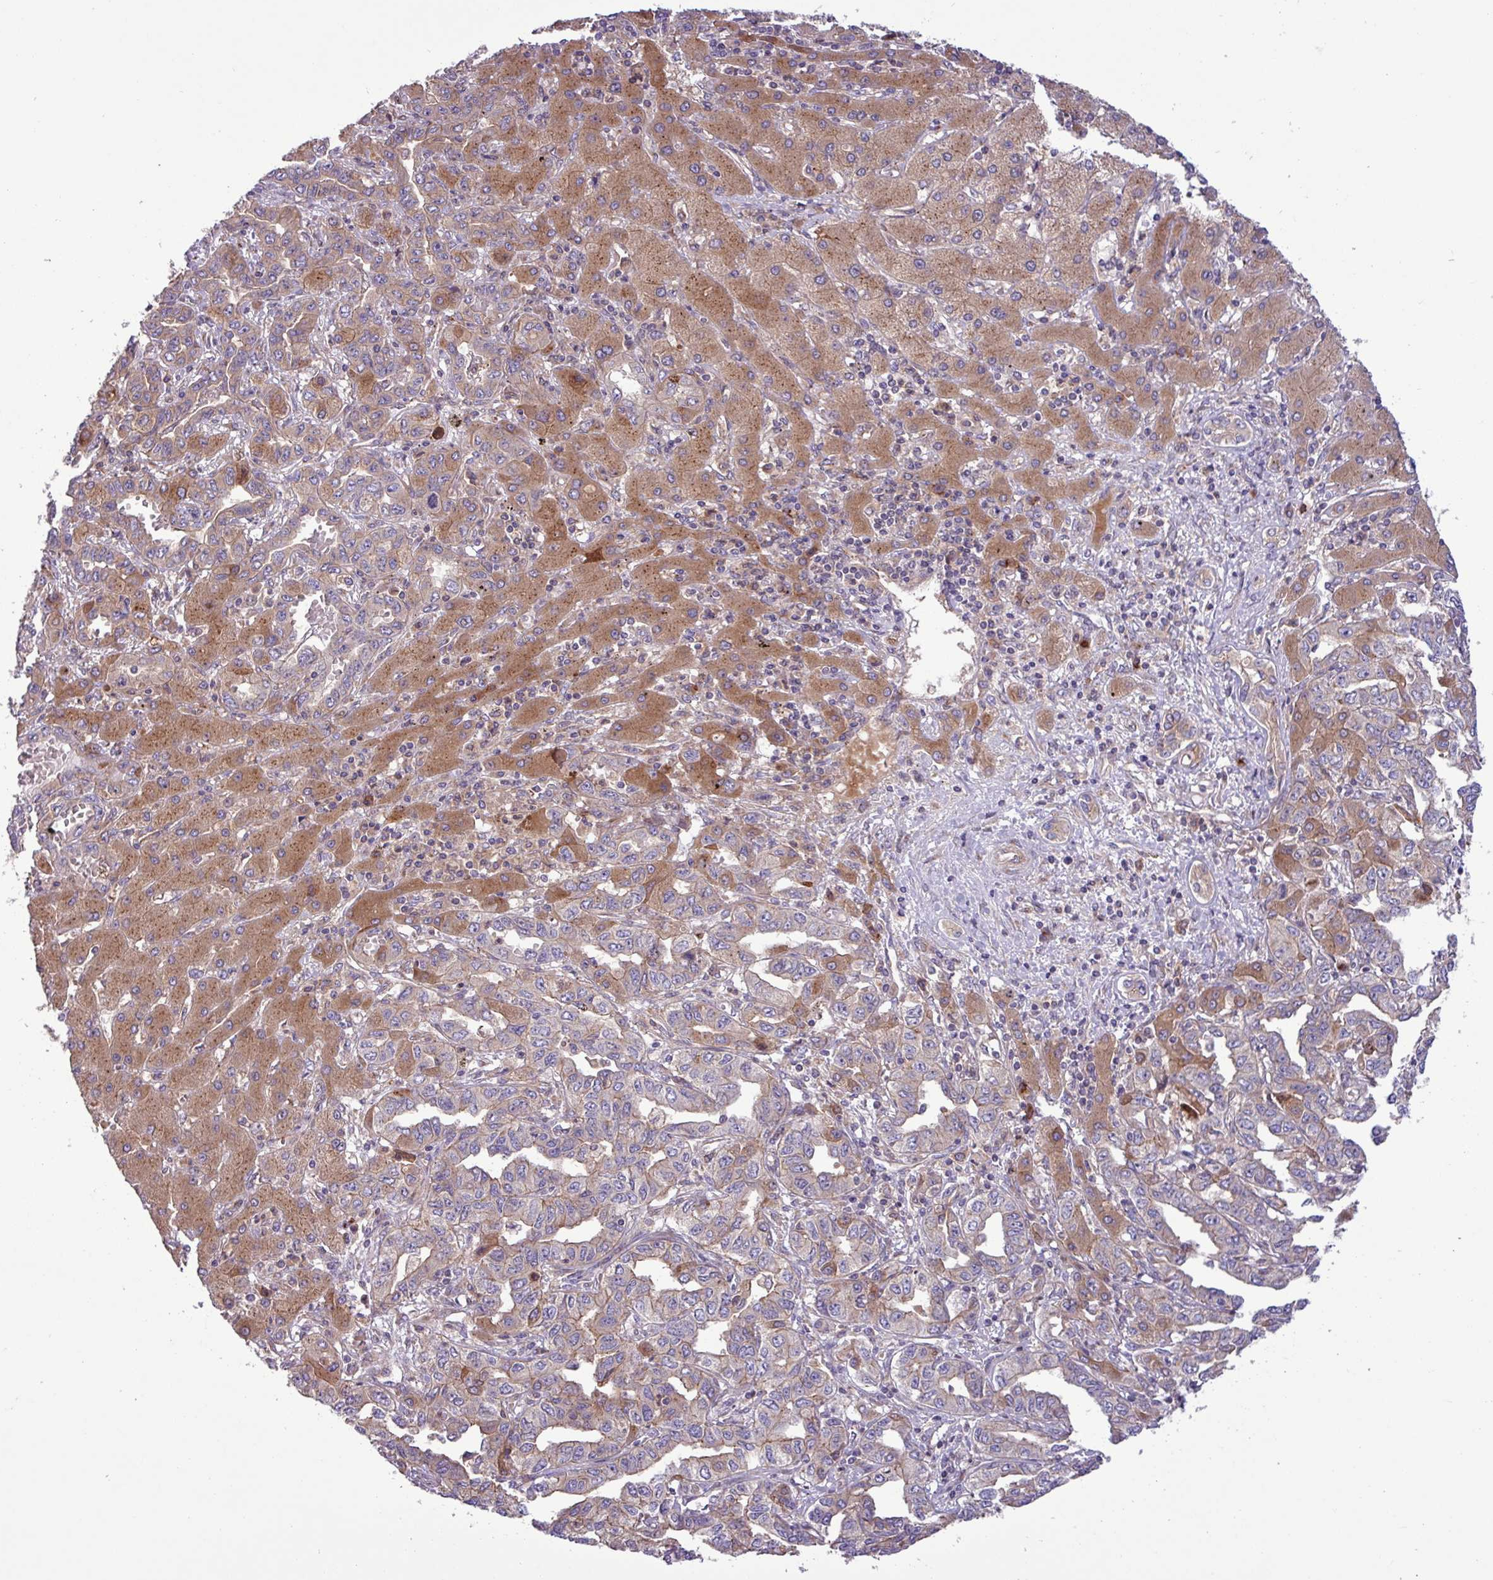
{"staining": {"intensity": "weak", "quantity": "25%-75%", "location": "cytoplasmic/membranous"}, "tissue": "liver cancer", "cell_type": "Tumor cells", "image_type": "cancer", "snomed": [{"axis": "morphology", "description": "Cholangiocarcinoma"}, {"axis": "topography", "description": "Liver"}], "caption": "Brown immunohistochemical staining in liver cholangiocarcinoma exhibits weak cytoplasmic/membranous positivity in approximately 25%-75% of tumor cells.", "gene": "RAB19", "patient": {"sex": "male", "age": 59}}